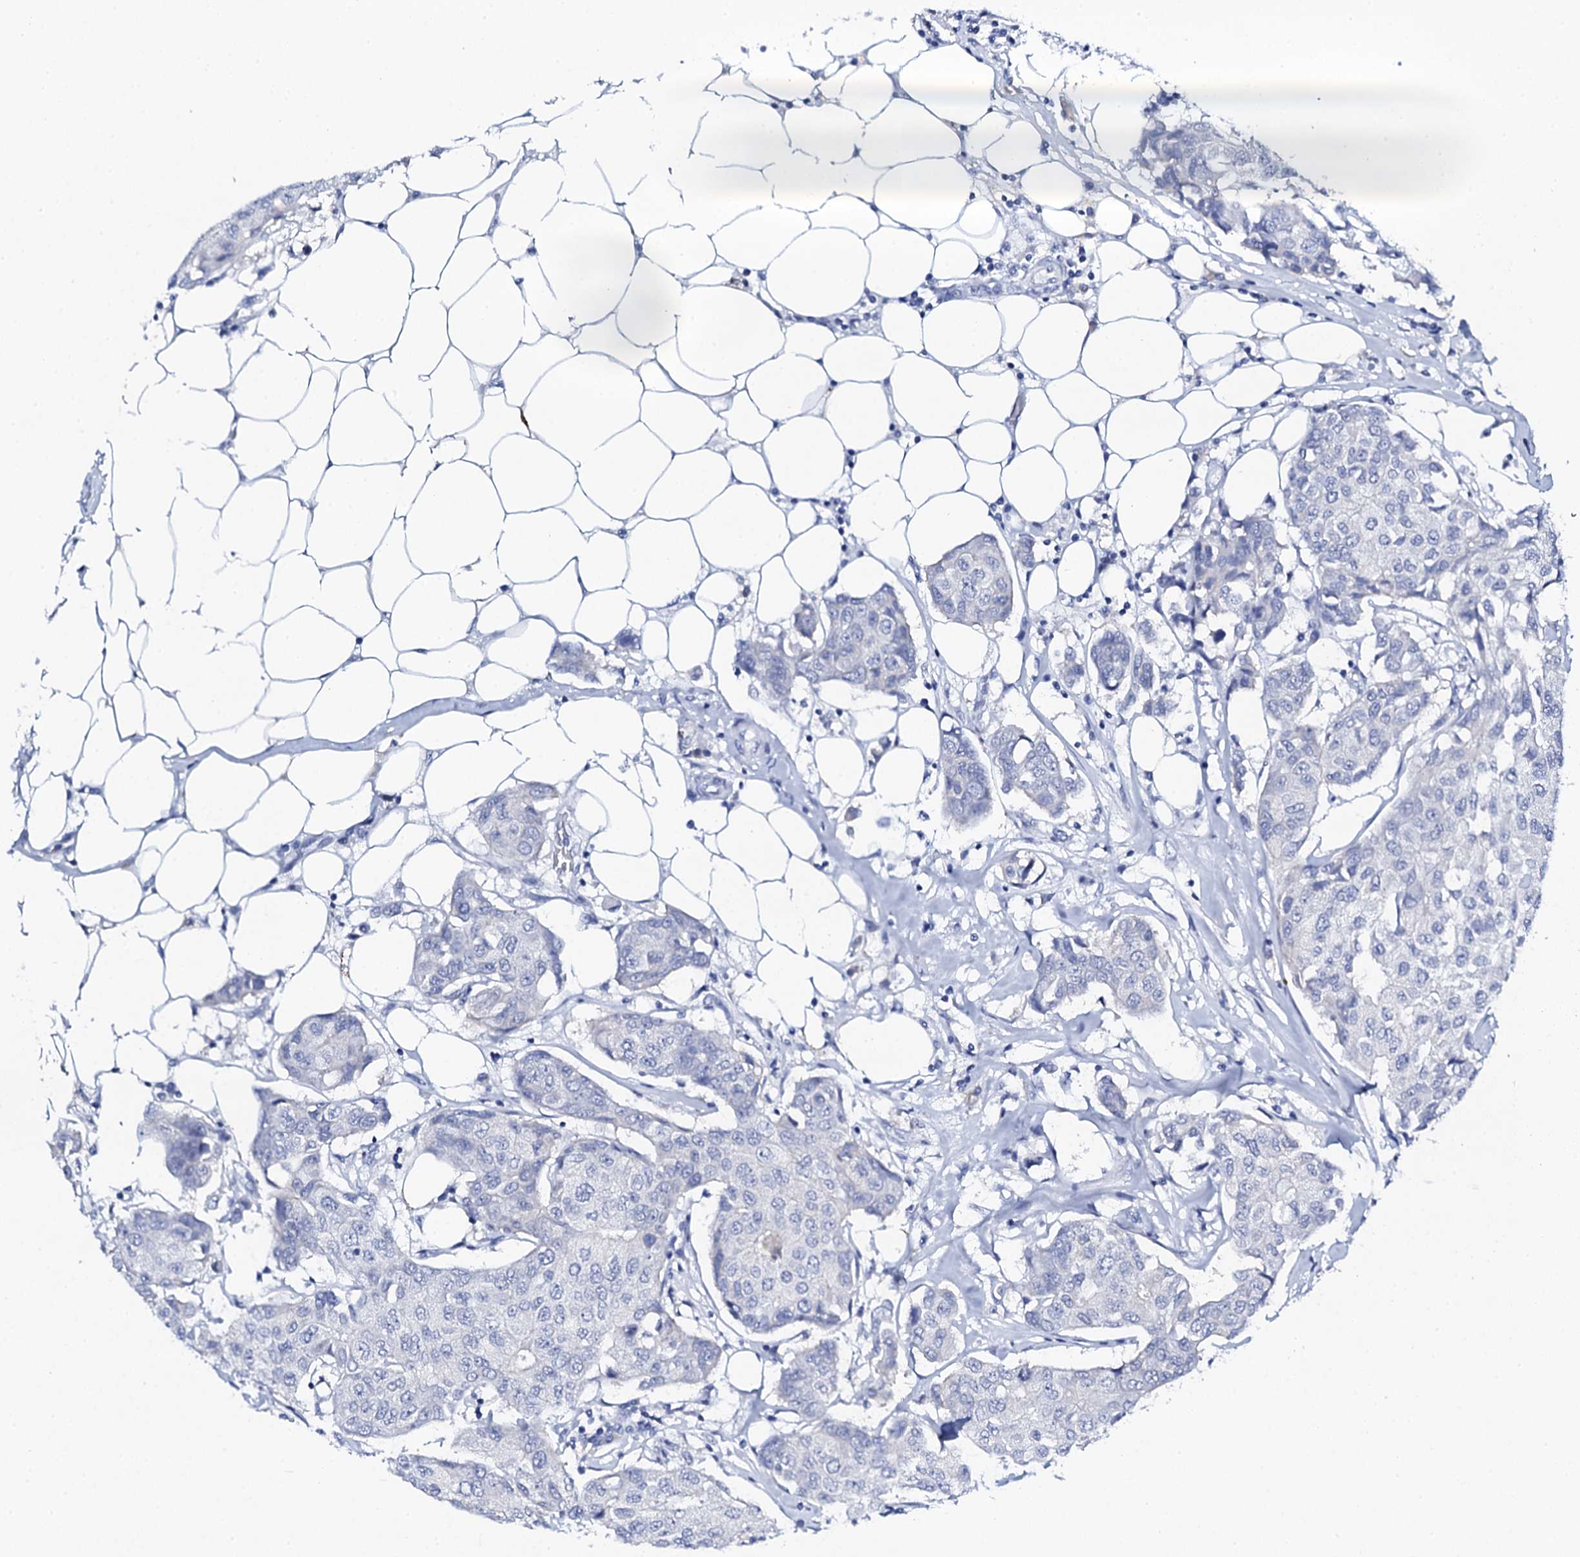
{"staining": {"intensity": "negative", "quantity": "none", "location": "none"}, "tissue": "breast cancer", "cell_type": "Tumor cells", "image_type": "cancer", "snomed": [{"axis": "morphology", "description": "Duct carcinoma"}, {"axis": "topography", "description": "Breast"}], "caption": "Breast invasive ductal carcinoma was stained to show a protein in brown. There is no significant expression in tumor cells.", "gene": "FBXL16", "patient": {"sex": "female", "age": 80}}